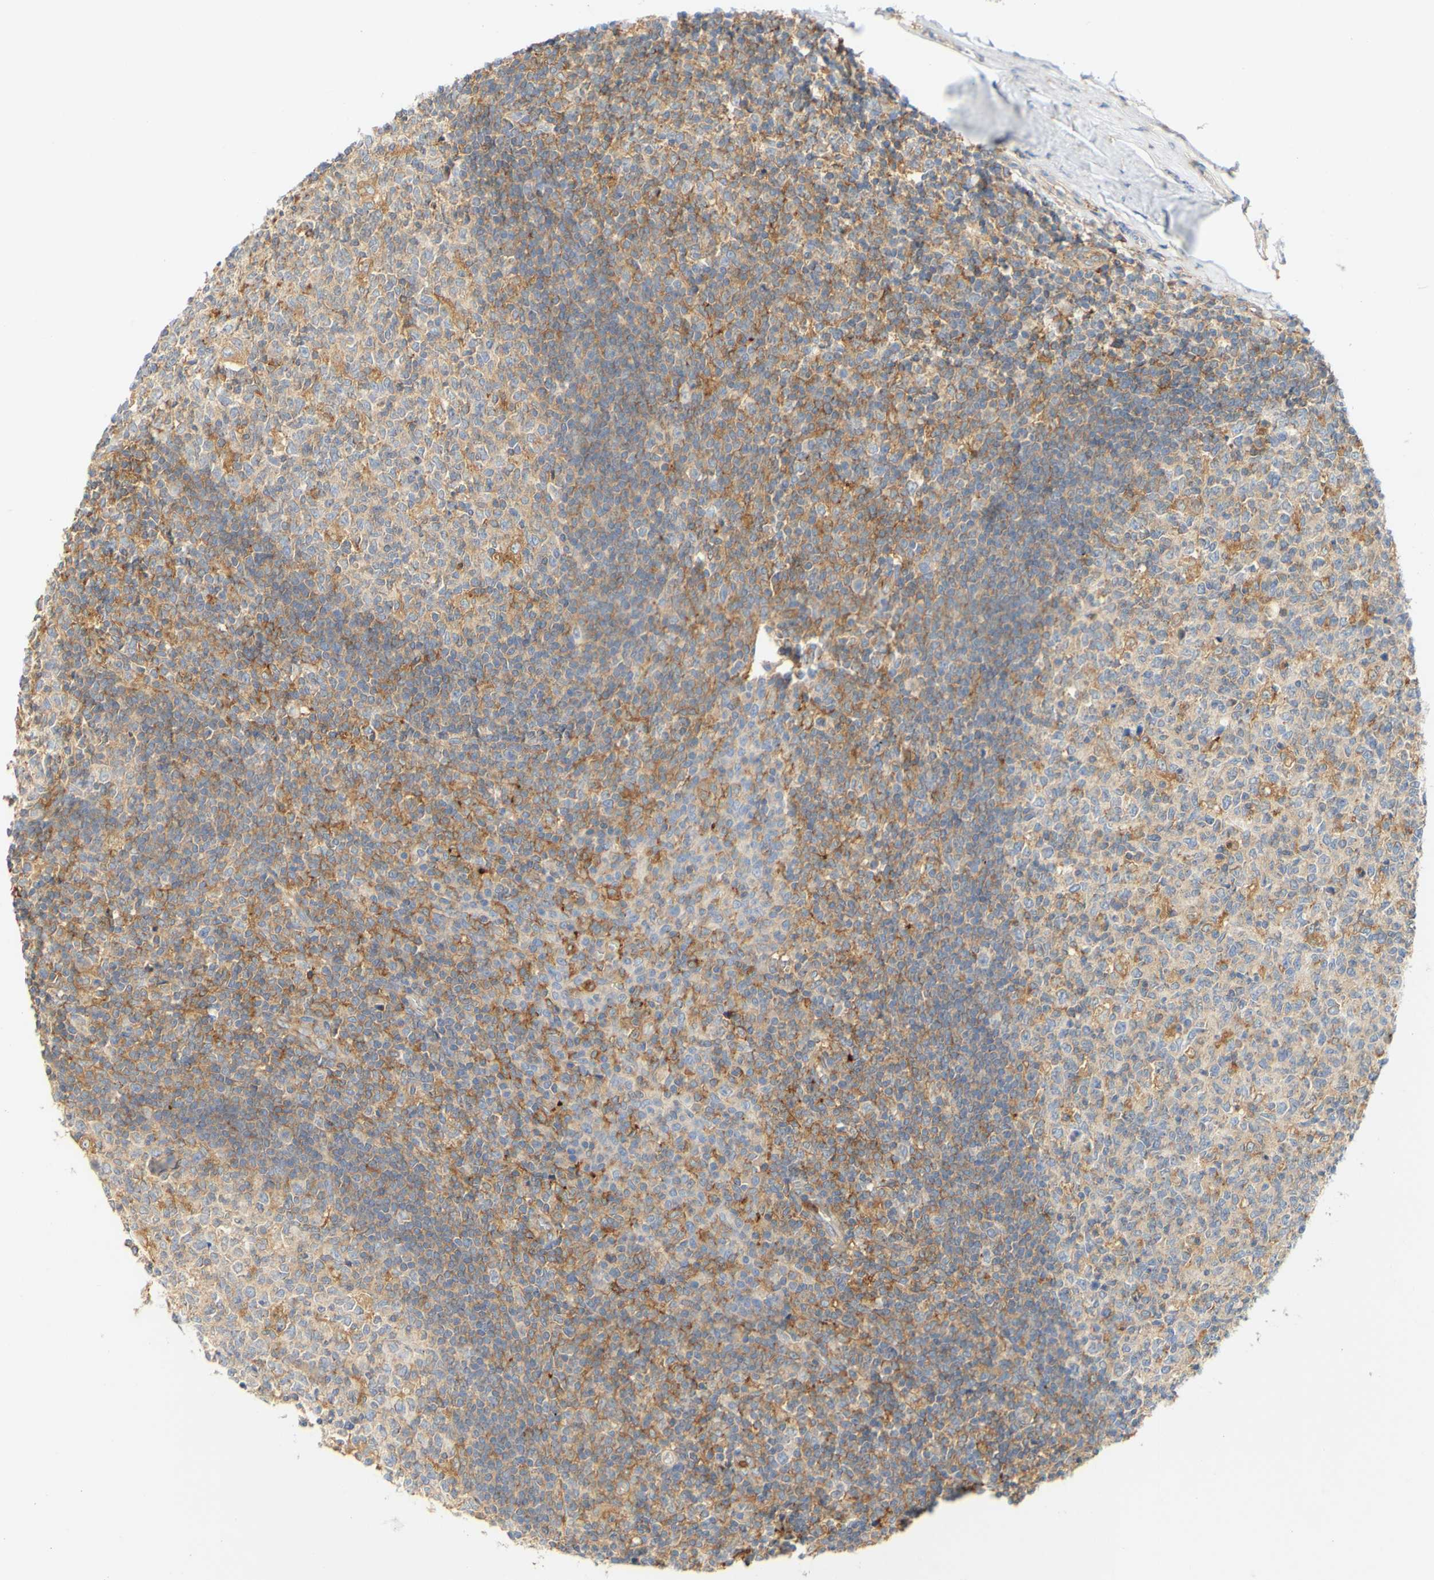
{"staining": {"intensity": "moderate", "quantity": "25%-75%", "location": "cytoplasmic/membranous"}, "tissue": "tonsil", "cell_type": "Germinal center cells", "image_type": "normal", "snomed": [{"axis": "morphology", "description": "Normal tissue, NOS"}, {"axis": "topography", "description": "Tonsil"}], "caption": "Brown immunohistochemical staining in normal human tonsil displays moderate cytoplasmic/membranous positivity in about 25%-75% of germinal center cells.", "gene": "PCDH7", "patient": {"sex": "female", "age": 19}}